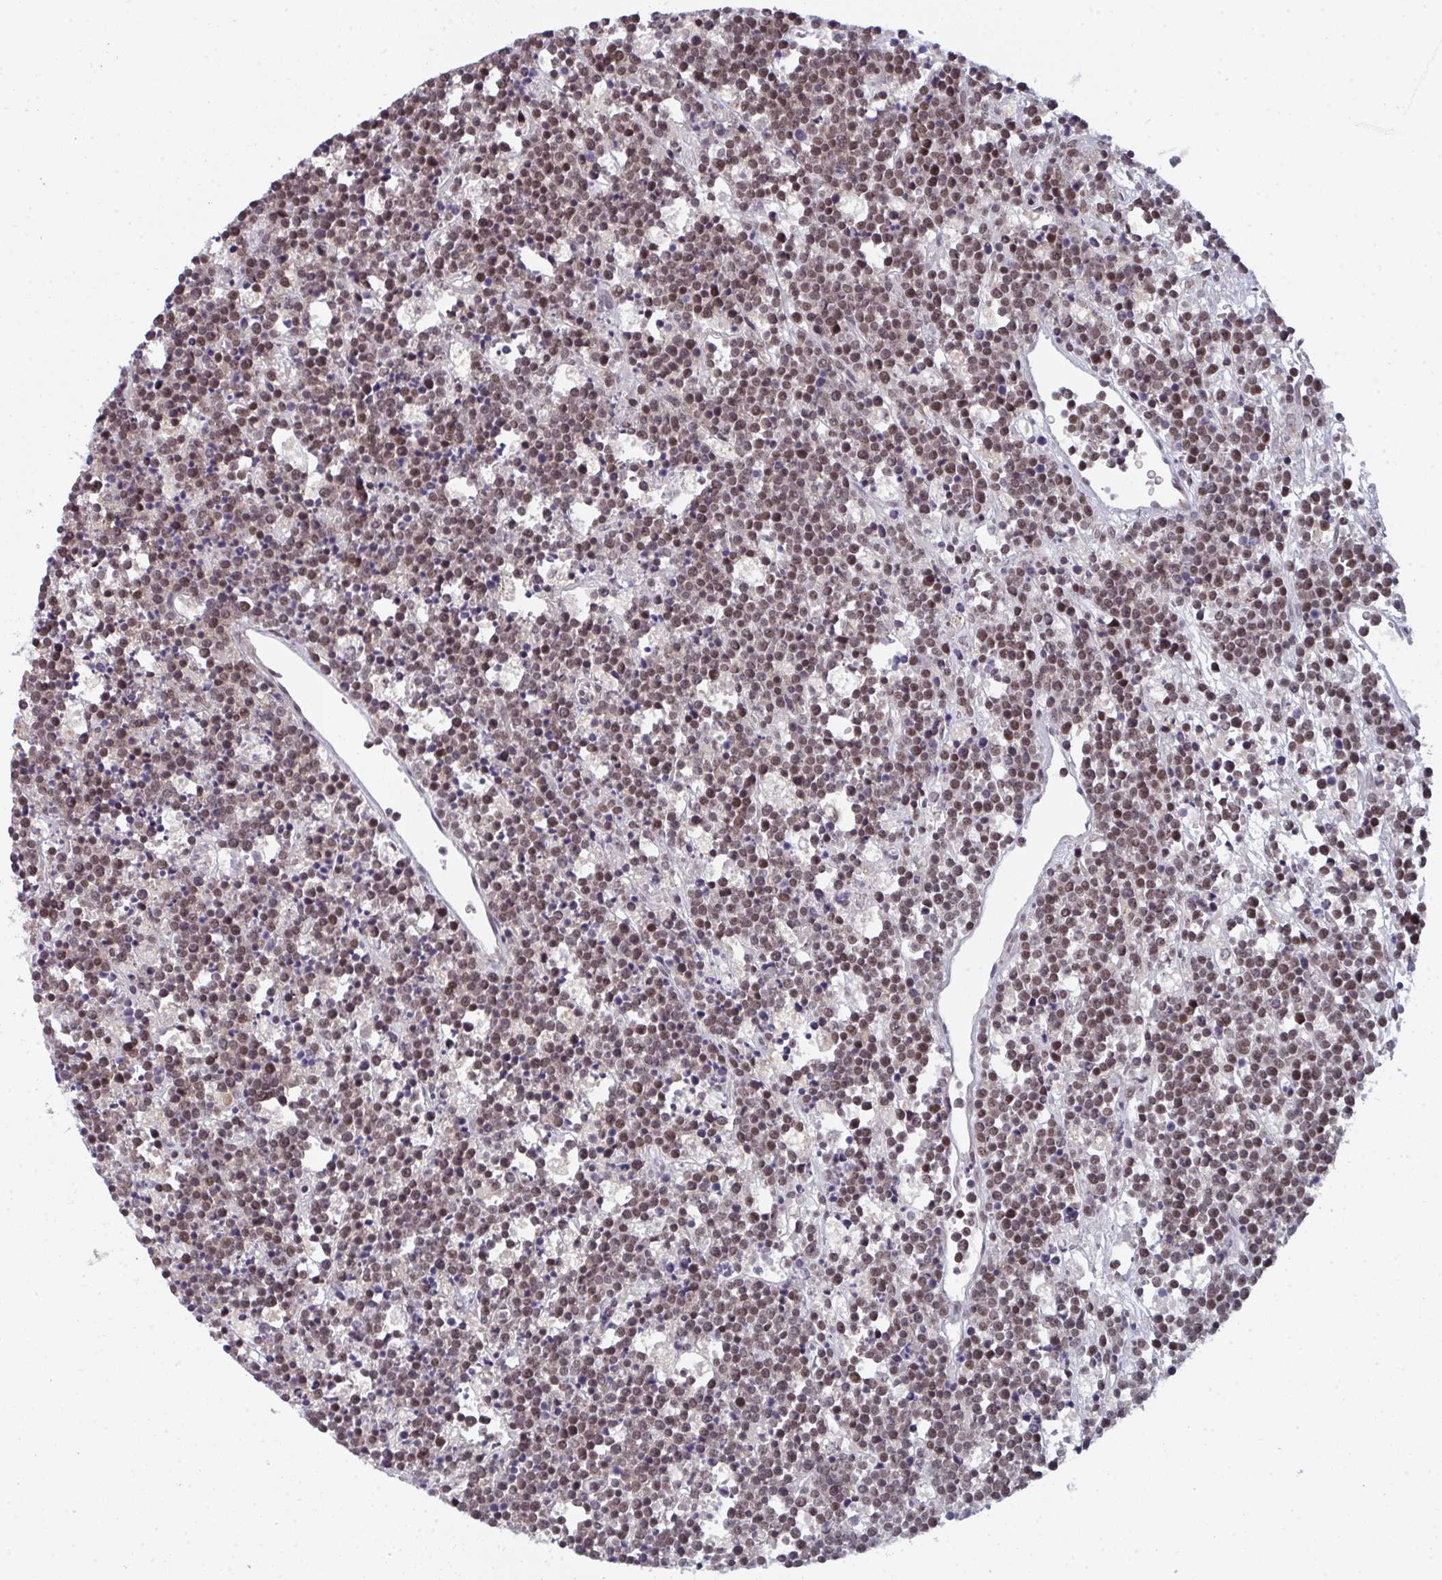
{"staining": {"intensity": "moderate", "quantity": ">75%", "location": "nuclear"}, "tissue": "lymphoma", "cell_type": "Tumor cells", "image_type": "cancer", "snomed": [{"axis": "morphology", "description": "Malignant lymphoma, non-Hodgkin's type, High grade"}, {"axis": "topography", "description": "Ovary"}], "caption": "Brown immunohistochemical staining in human lymphoma exhibits moderate nuclear staining in about >75% of tumor cells.", "gene": "ATF1", "patient": {"sex": "female", "age": 56}}